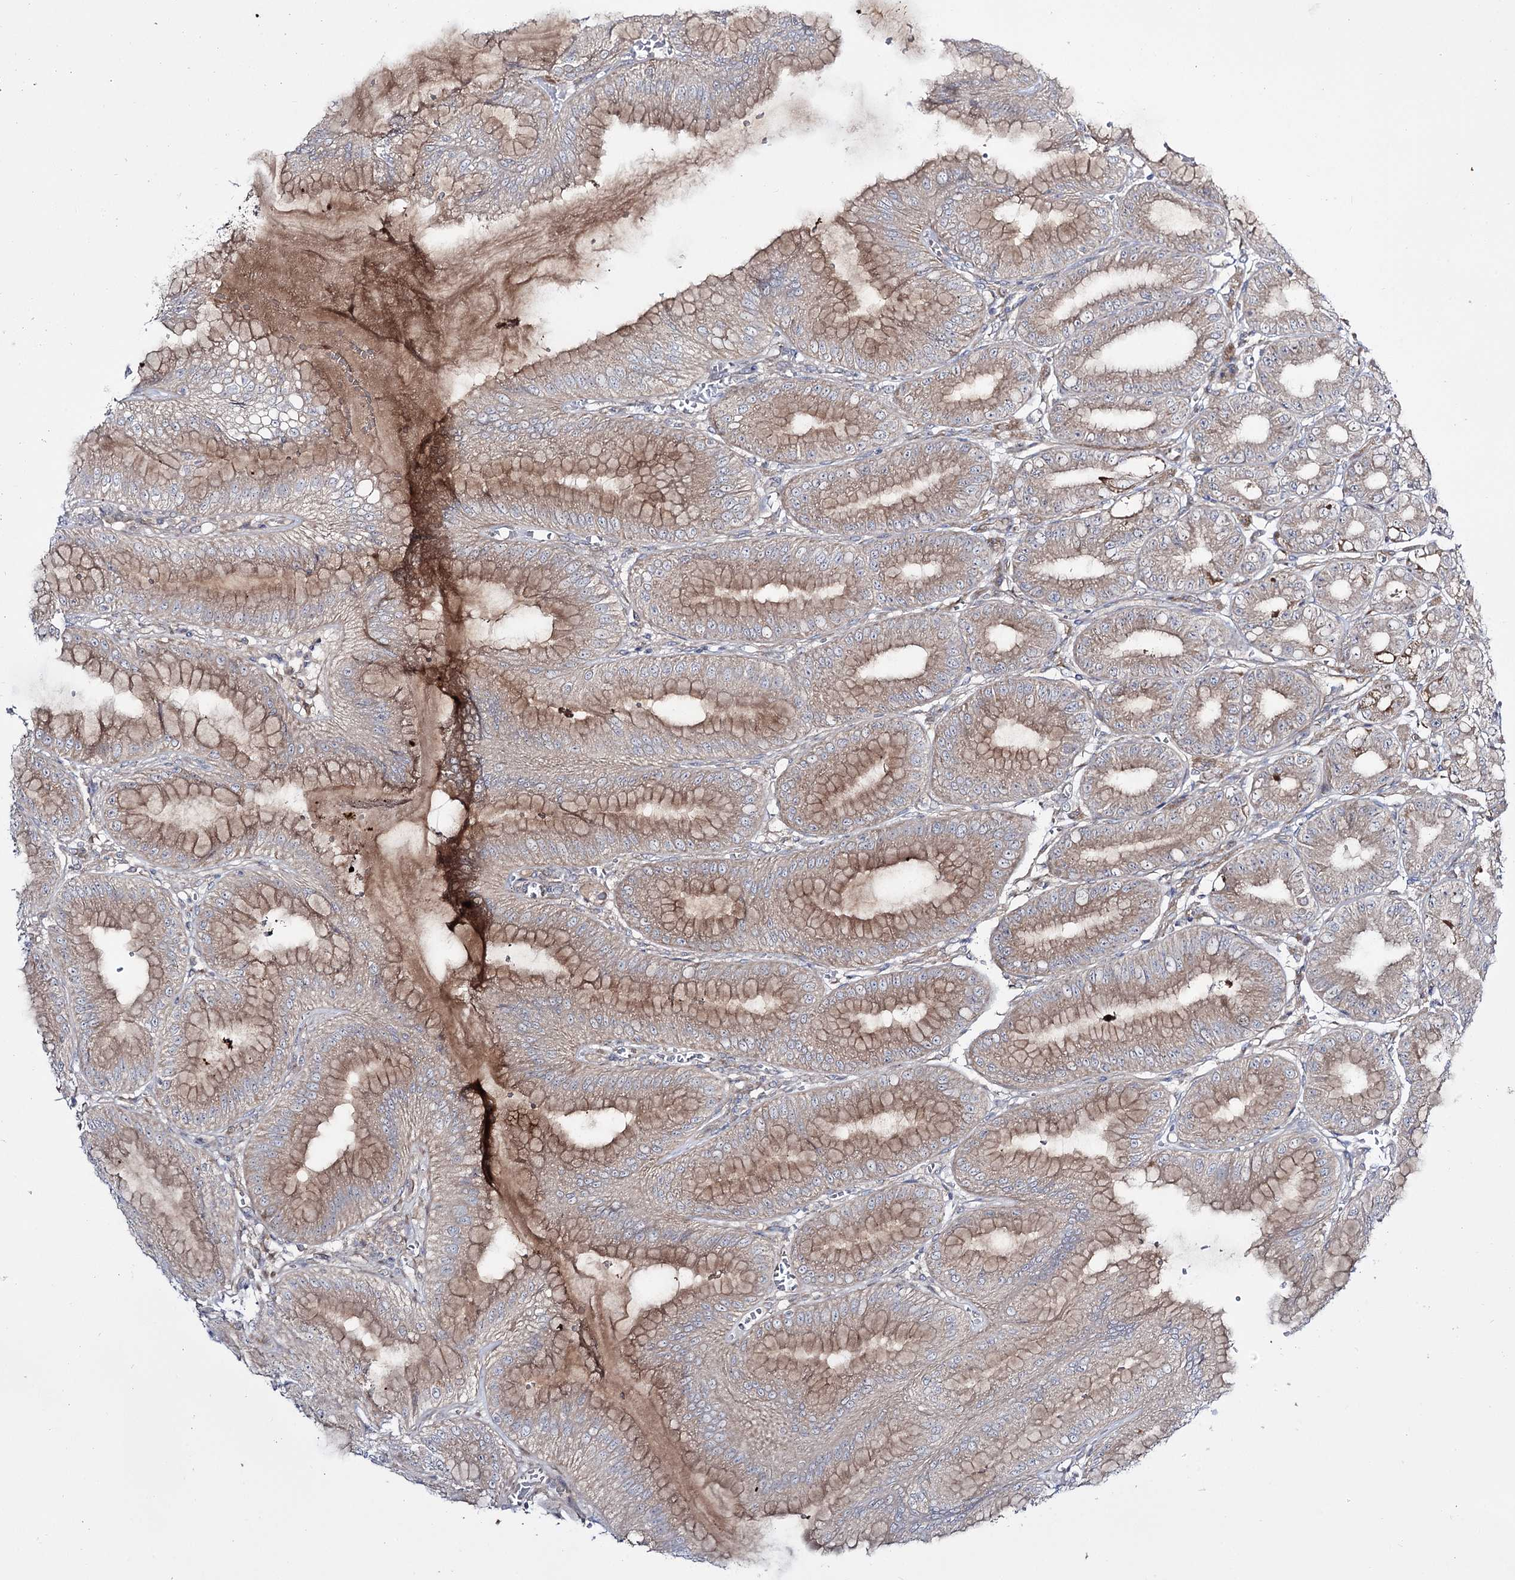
{"staining": {"intensity": "moderate", "quantity": "25%-75%", "location": "cytoplasmic/membranous"}, "tissue": "stomach", "cell_type": "Glandular cells", "image_type": "normal", "snomed": [{"axis": "morphology", "description": "Normal tissue, NOS"}, {"axis": "topography", "description": "Stomach, lower"}], "caption": "About 25%-75% of glandular cells in benign human stomach display moderate cytoplasmic/membranous protein positivity as visualized by brown immunohistochemical staining.", "gene": "C11orf80", "patient": {"sex": "male", "age": 71}}